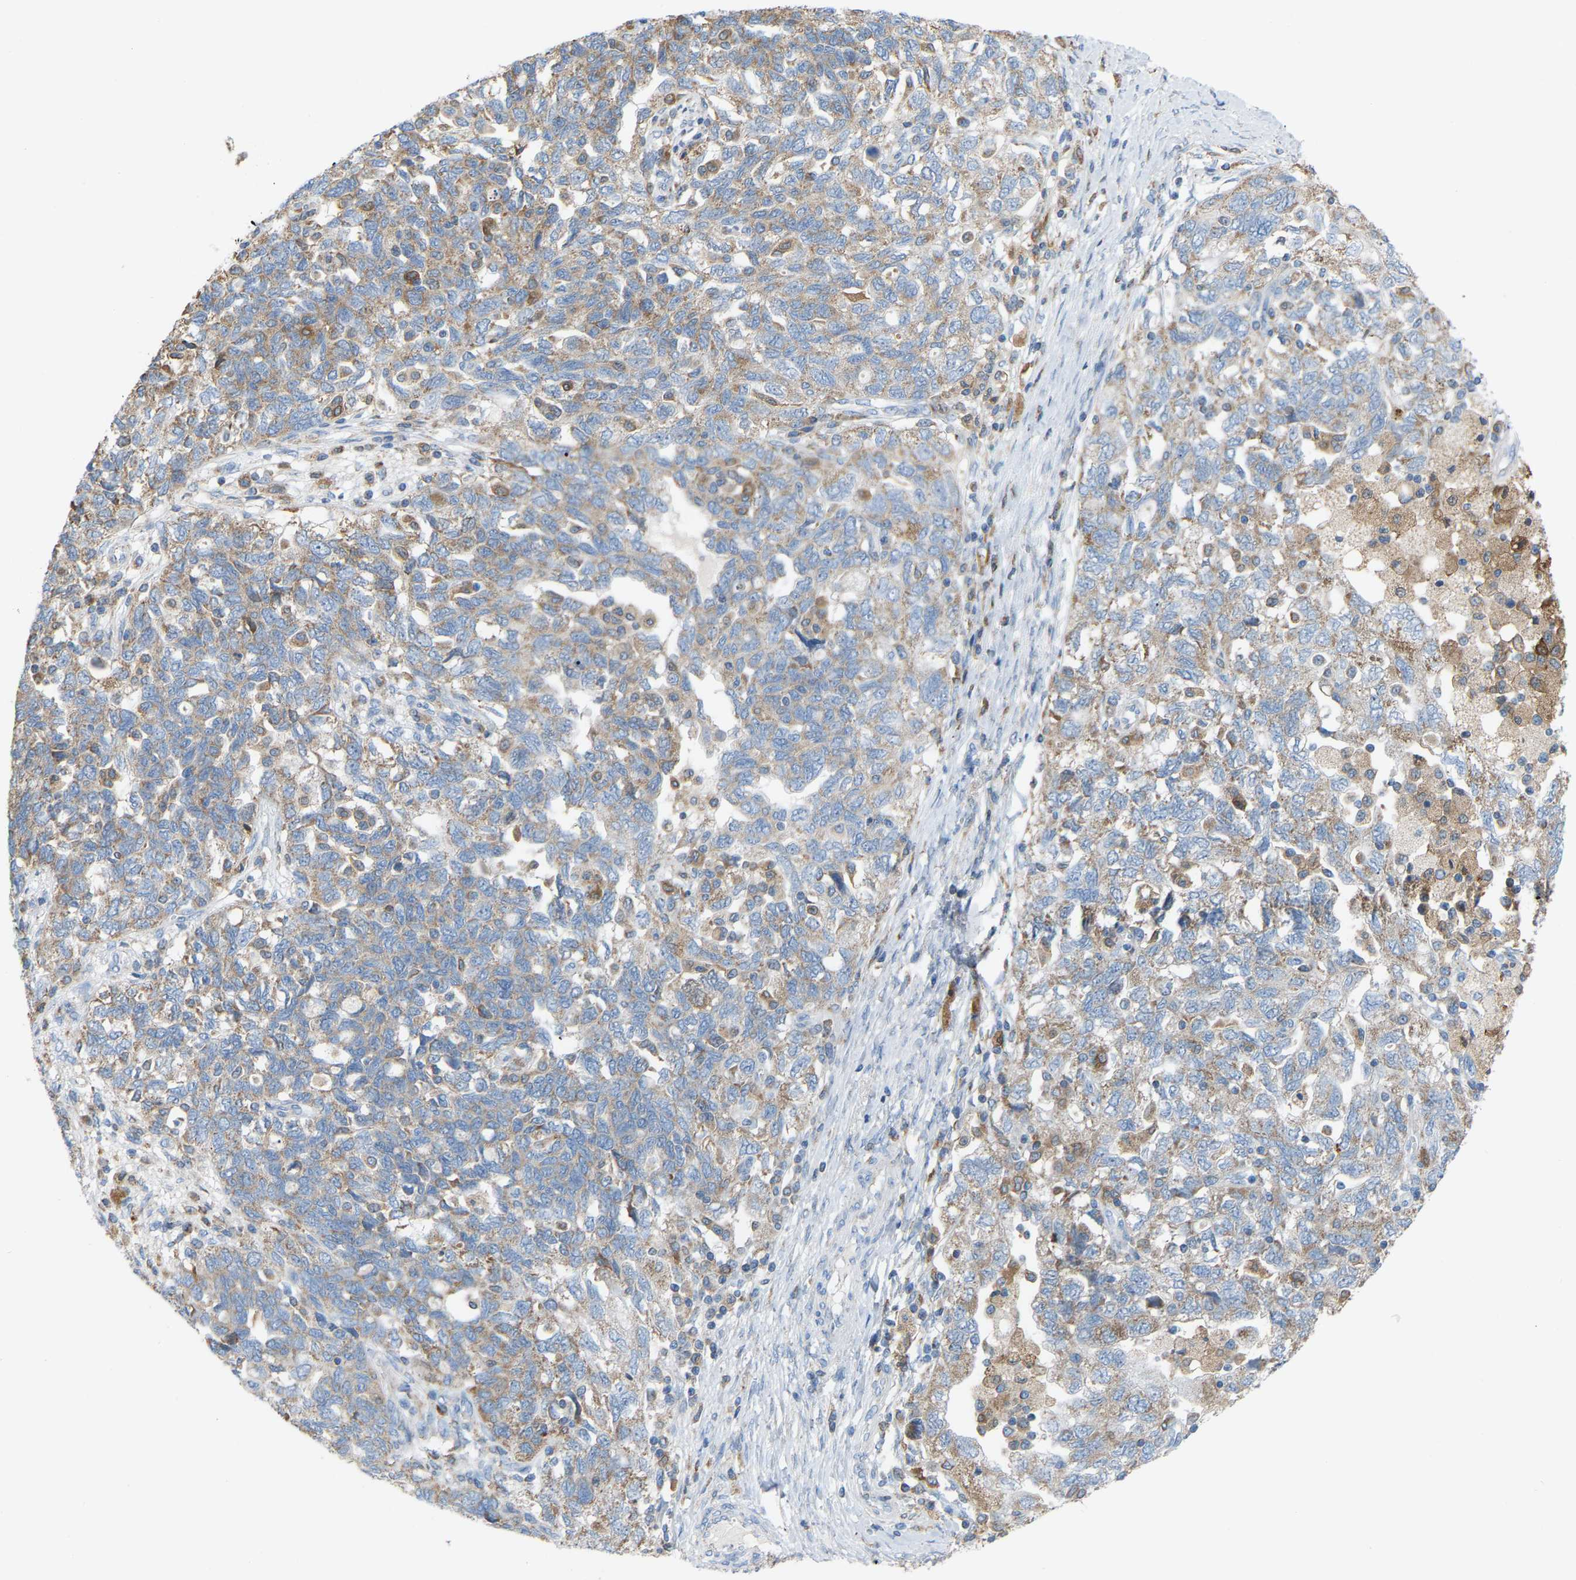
{"staining": {"intensity": "weak", "quantity": "25%-75%", "location": "cytoplasmic/membranous"}, "tissue": "ovarian cancer", "cell_type": "Tumor cells", "image_type": "cancer", "snomed": [{"axis": "morphology", "description": "Carcinoma, NOS"}, {"axis": "morphology", "description": "Cystadenocarcinoma, serous, NOS"}, {"axis": "topography", "description": "Ovary"}], "caption": "Protein expression analysis of human ovarian cancer reveals weak cytoplasmic/membranous positivity in about 25%-75% of tumor cells.", "gene": "CROT", "patient": {"sex": "female", "age": 69}}